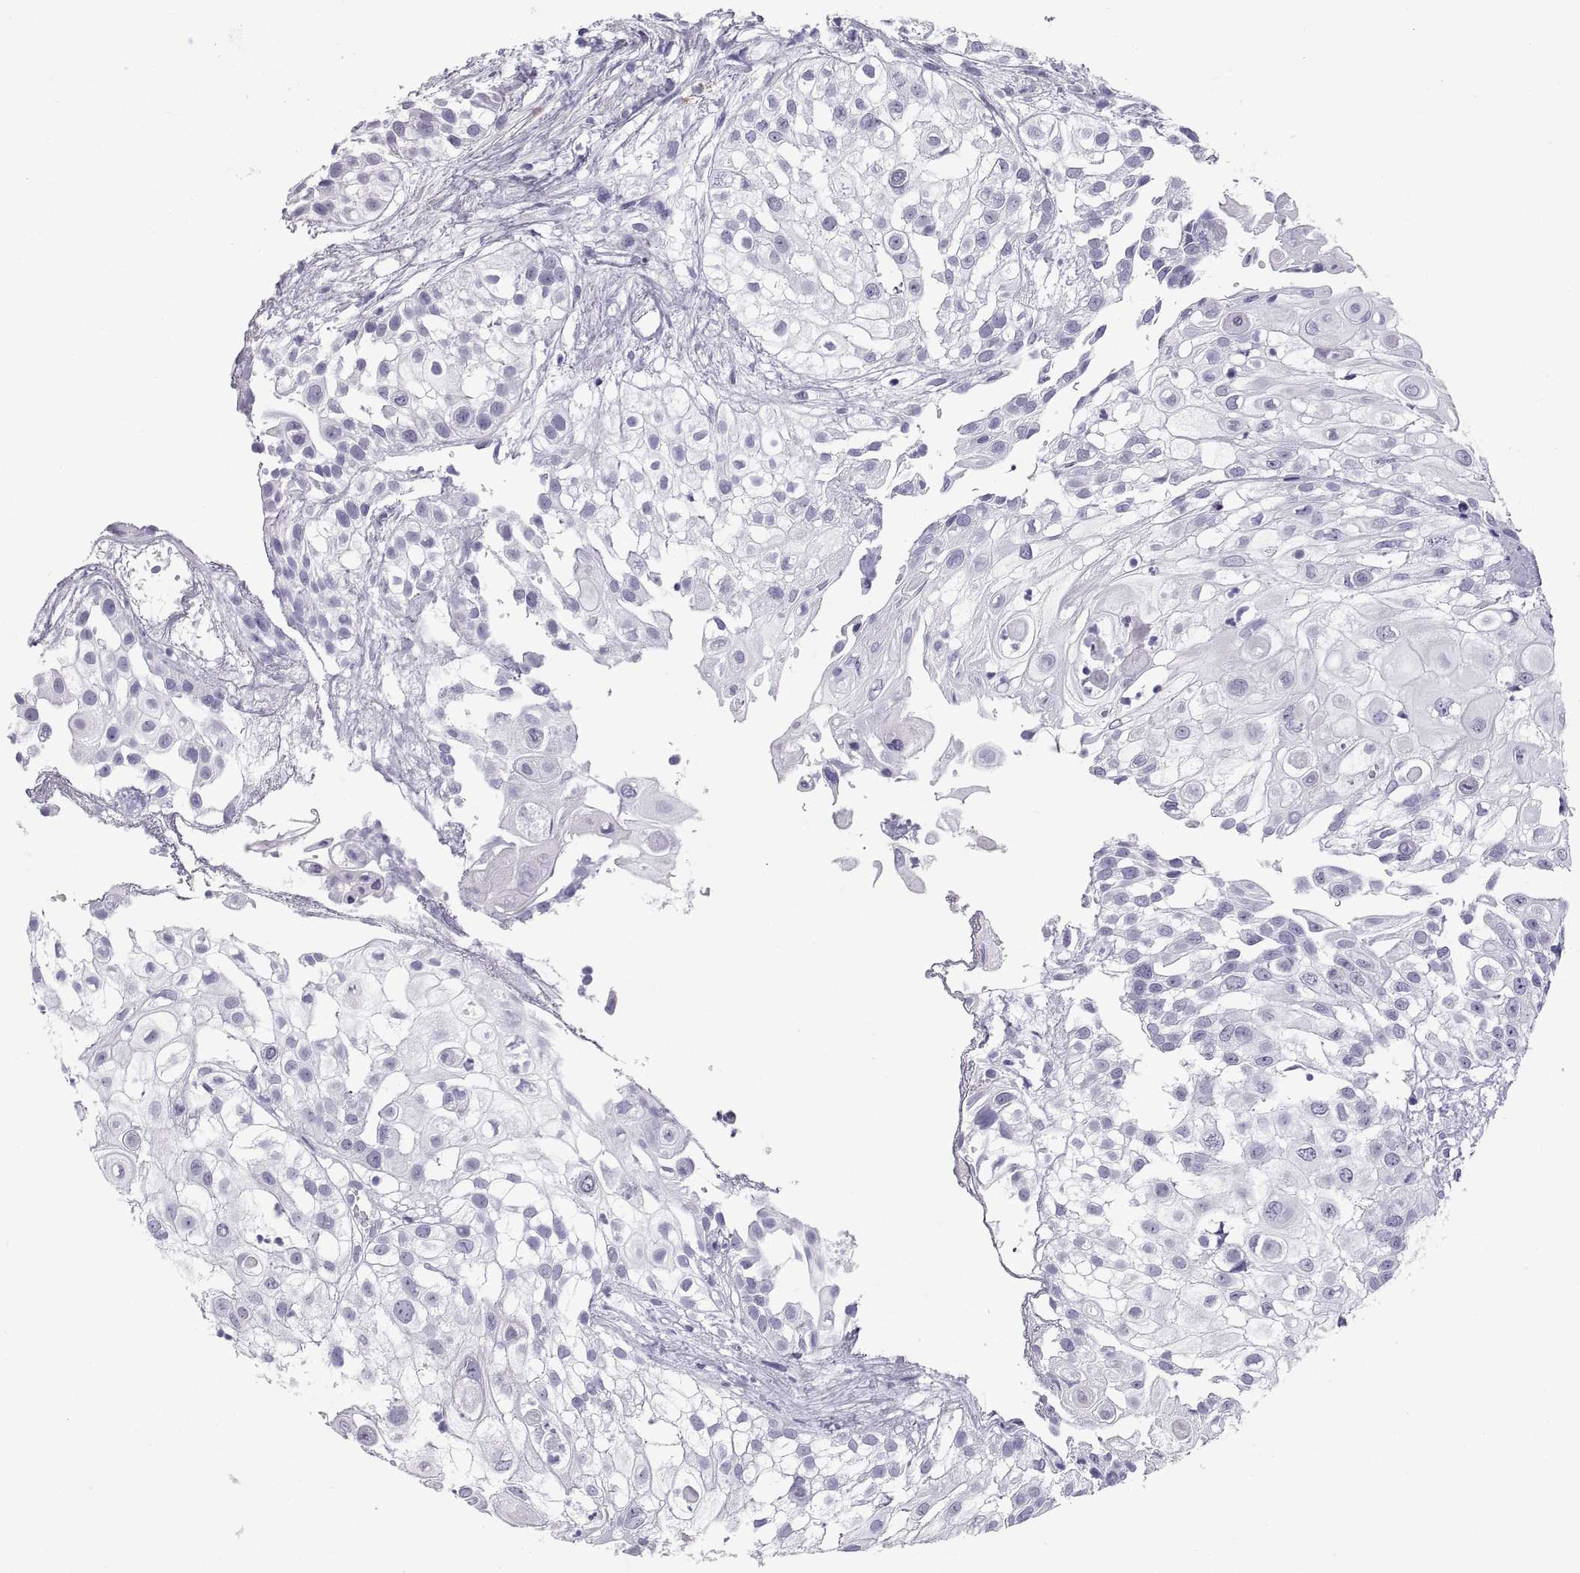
{"staining": {"intensity": "negative", "quantity": "none", "location": "none"}, "tissue": "urothelial cancer", "cell_type": "Tumor cells", "image_type": "cancer", "snomed": [{"axis": "morphology", "description": "Urothelial carcinoma, High grade"}, {"axis": "topography", "description": "Urinary bladder"}], "caption": "A high-resolution photomicrograph shows immunohistochemistry staining of urothelial carcinoma (high-grade), which exhibits no significant positivity in tumor cells.", "gene": "CT47A10", "patient": {"sex": "female", "age": 79}}